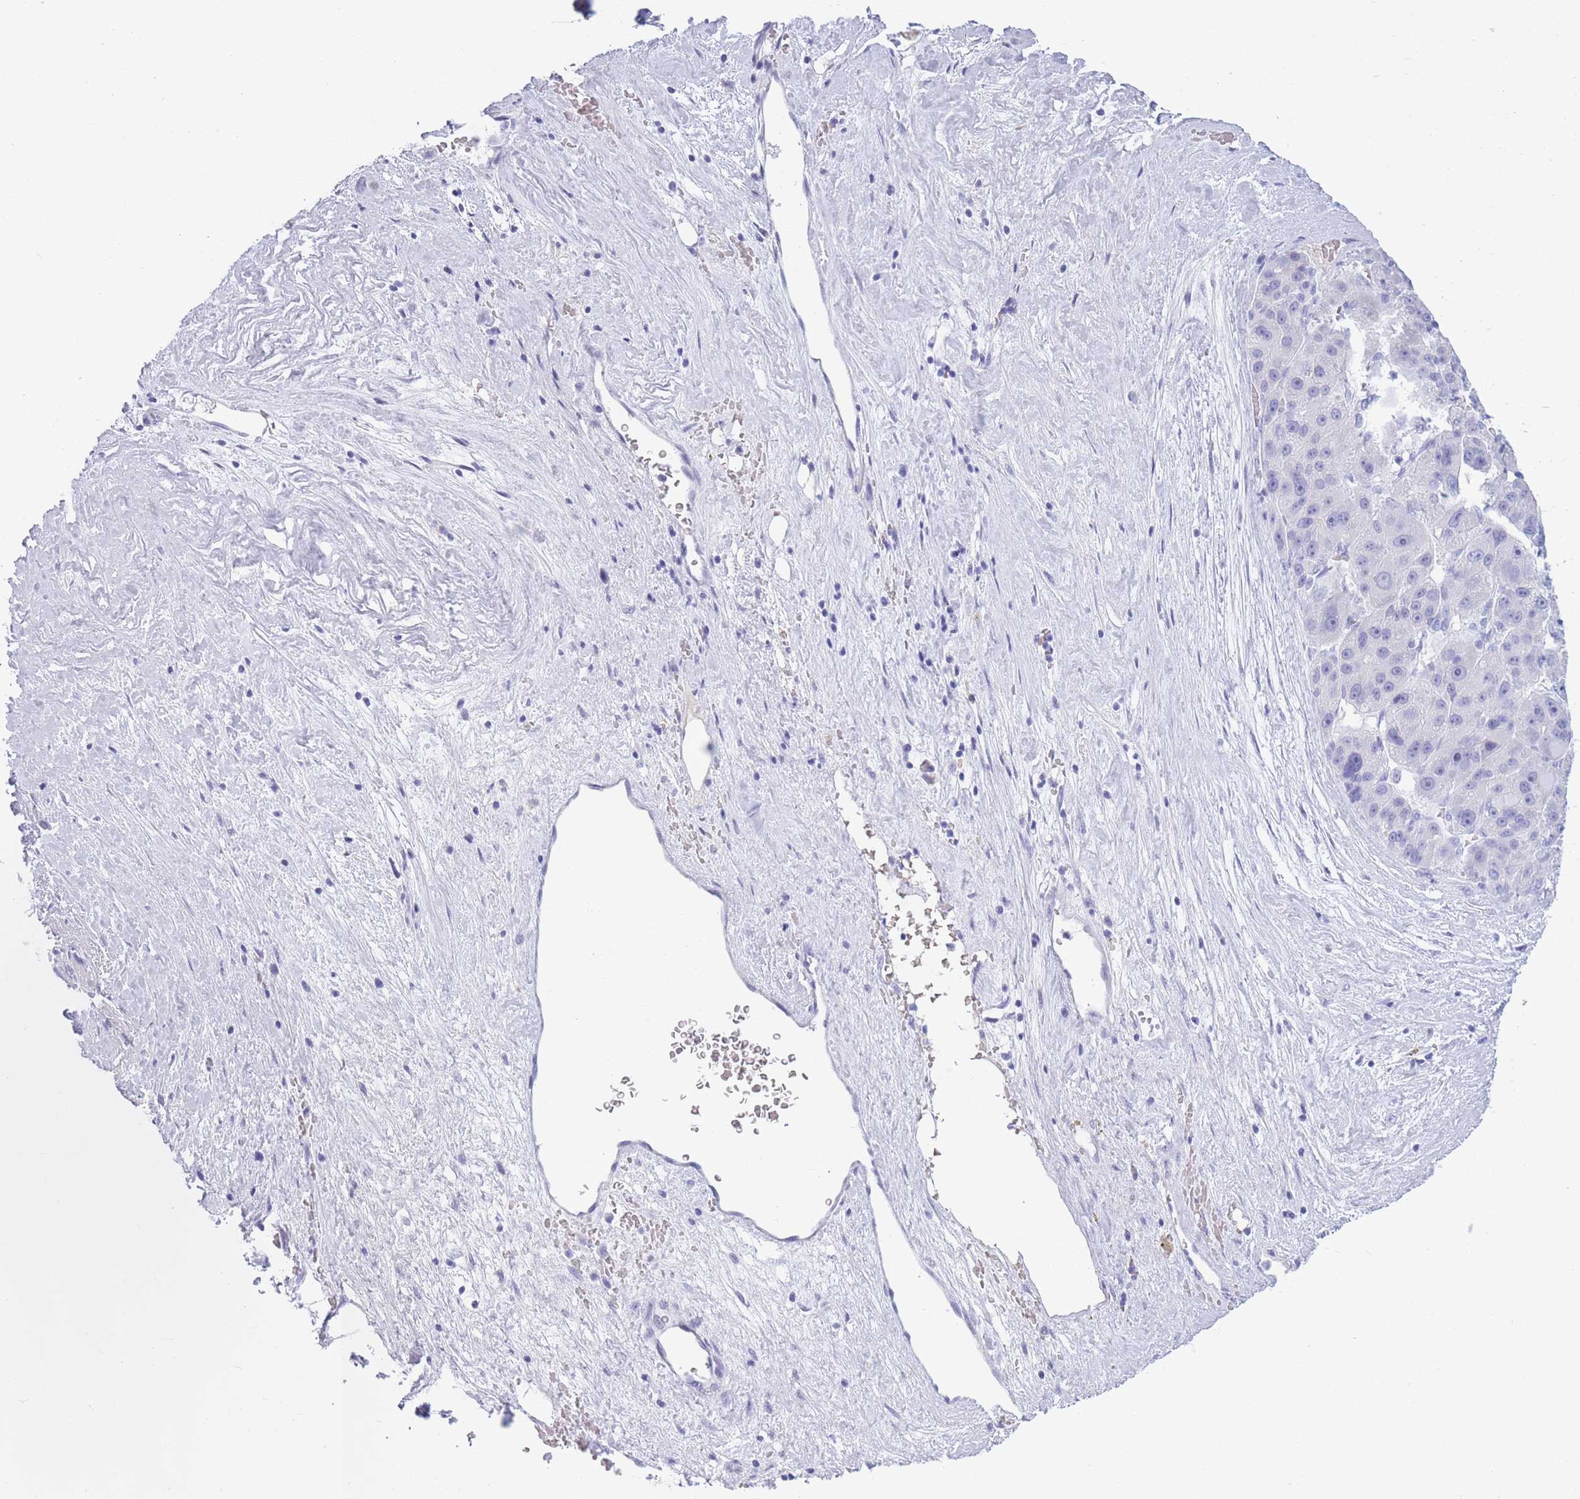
{"staining": {"intensity": "negative", "quantity": "none", "location": "none"}, "tissue": "liver cancer", "cell_type": "Tumor cells", "image_type": "cancer", "snomed": [{"axis": "morphology", "description": "Carcinoma, Hepatocellular, NOS"}, {"axis": "topography", "description": "Liver"}], "caption": "IHC image of liver cancer stained for a protein (brown), which reveals no staining in tumor cells.", "gene": "TNFSF11", "patient": {"sex": "male", "age": 76}}